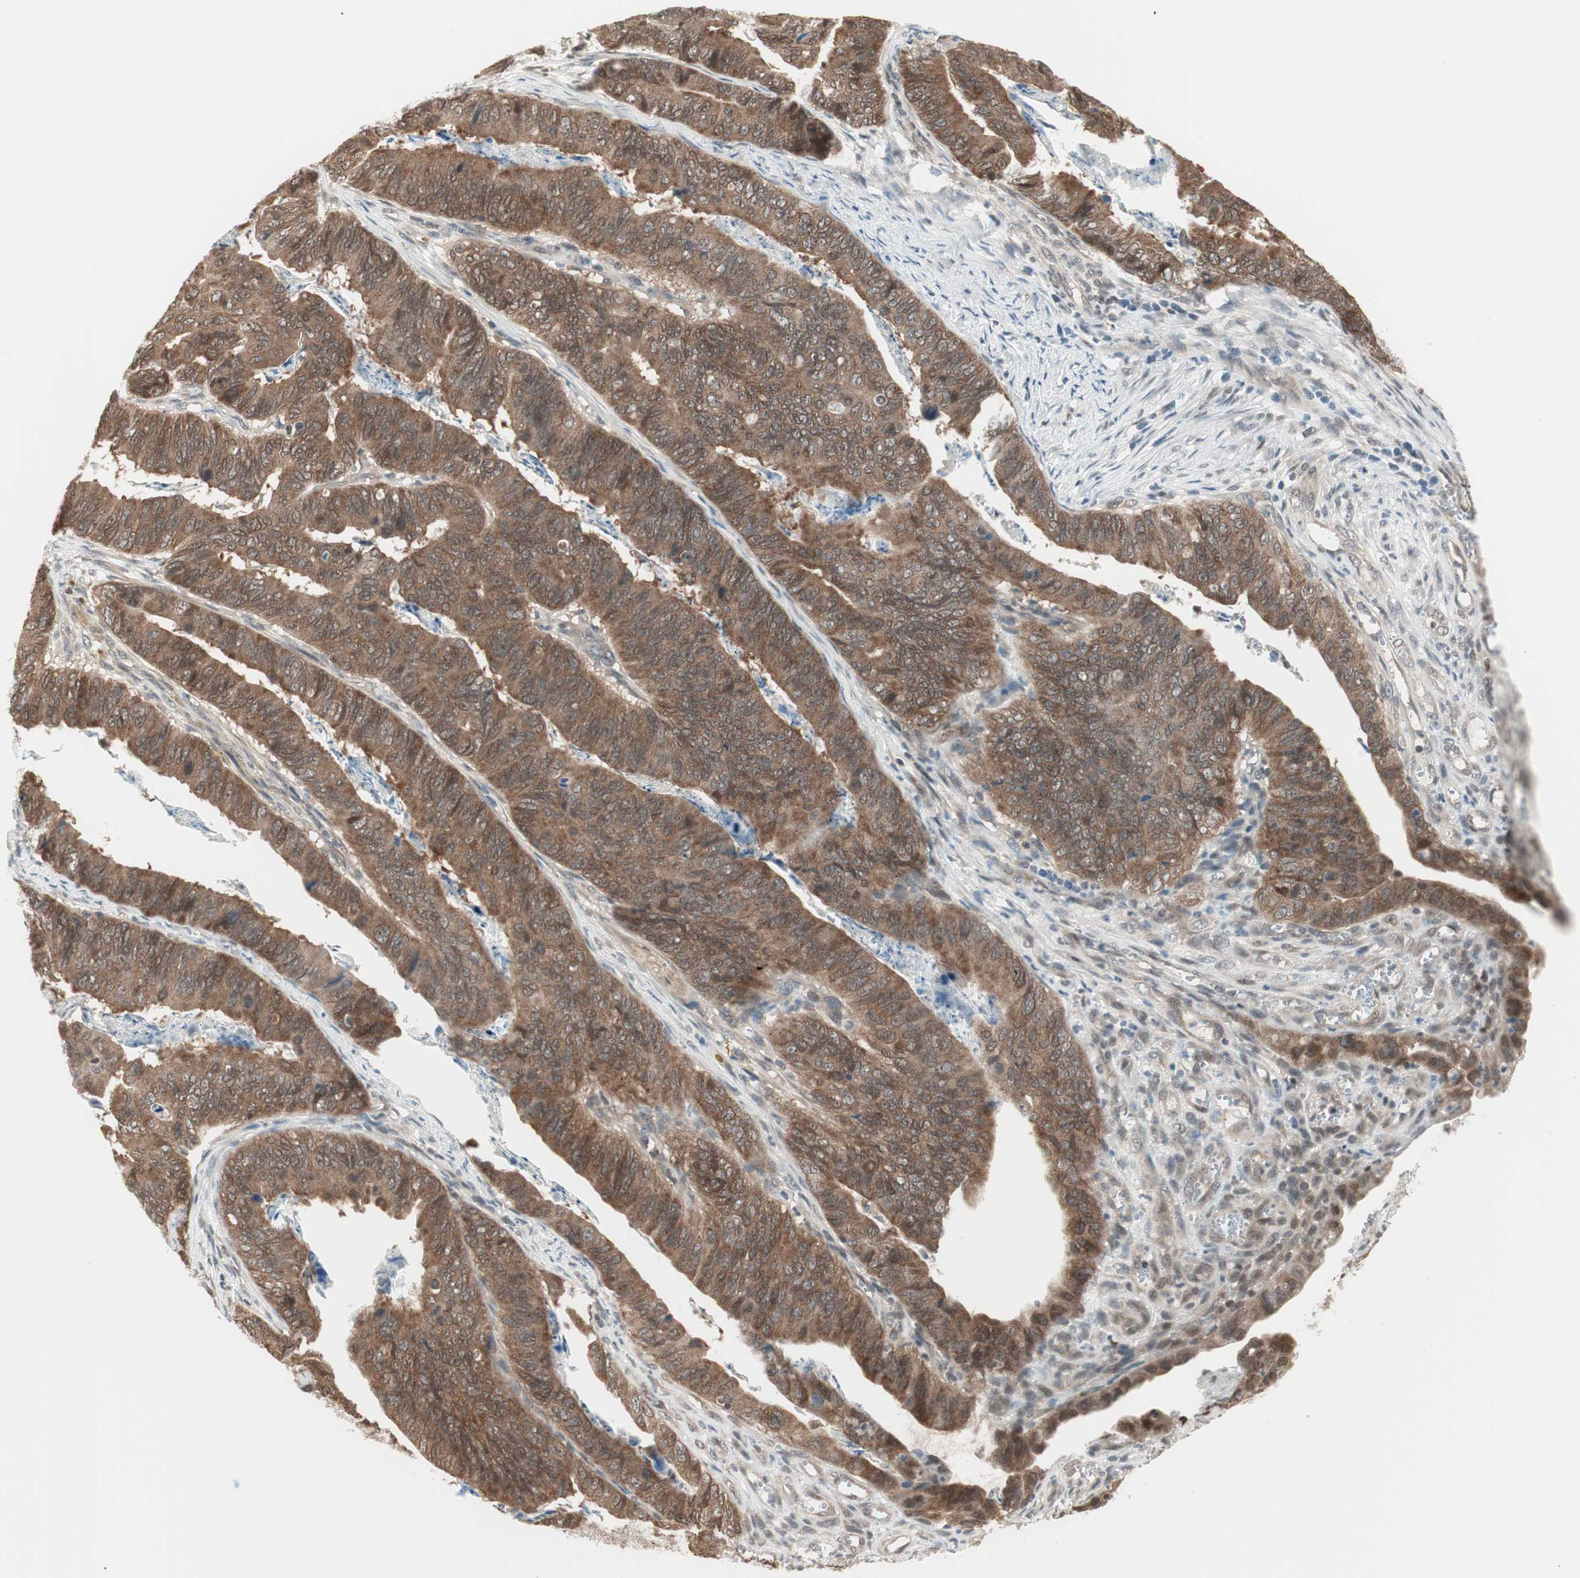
{"staining": {"intensity": "moderate", "quantity": ">75%", "location": "cytoplasmic/membranous"}, "tissue": "stomach cancer", "cell_type": "Tumor cells", "image_type": "cancer", "snomed": [{"axis": "morphology", "description": "Adenocarcinoma, NOS"}, {"axis": "topography", "description": "Stomach, lower"}], "caption": "Brown immunohistochemical staining in adenocarcinoma (stomach) demonstrates moderate cytoplasmic/membranous expression in about >75% of tumor cells. Immunohistochemistry (ihc) stains the protein of interest in brown and the nuclei are stained blue.", "gene": "UBE2I", "patient": {"sex": "male", "age": 77}}